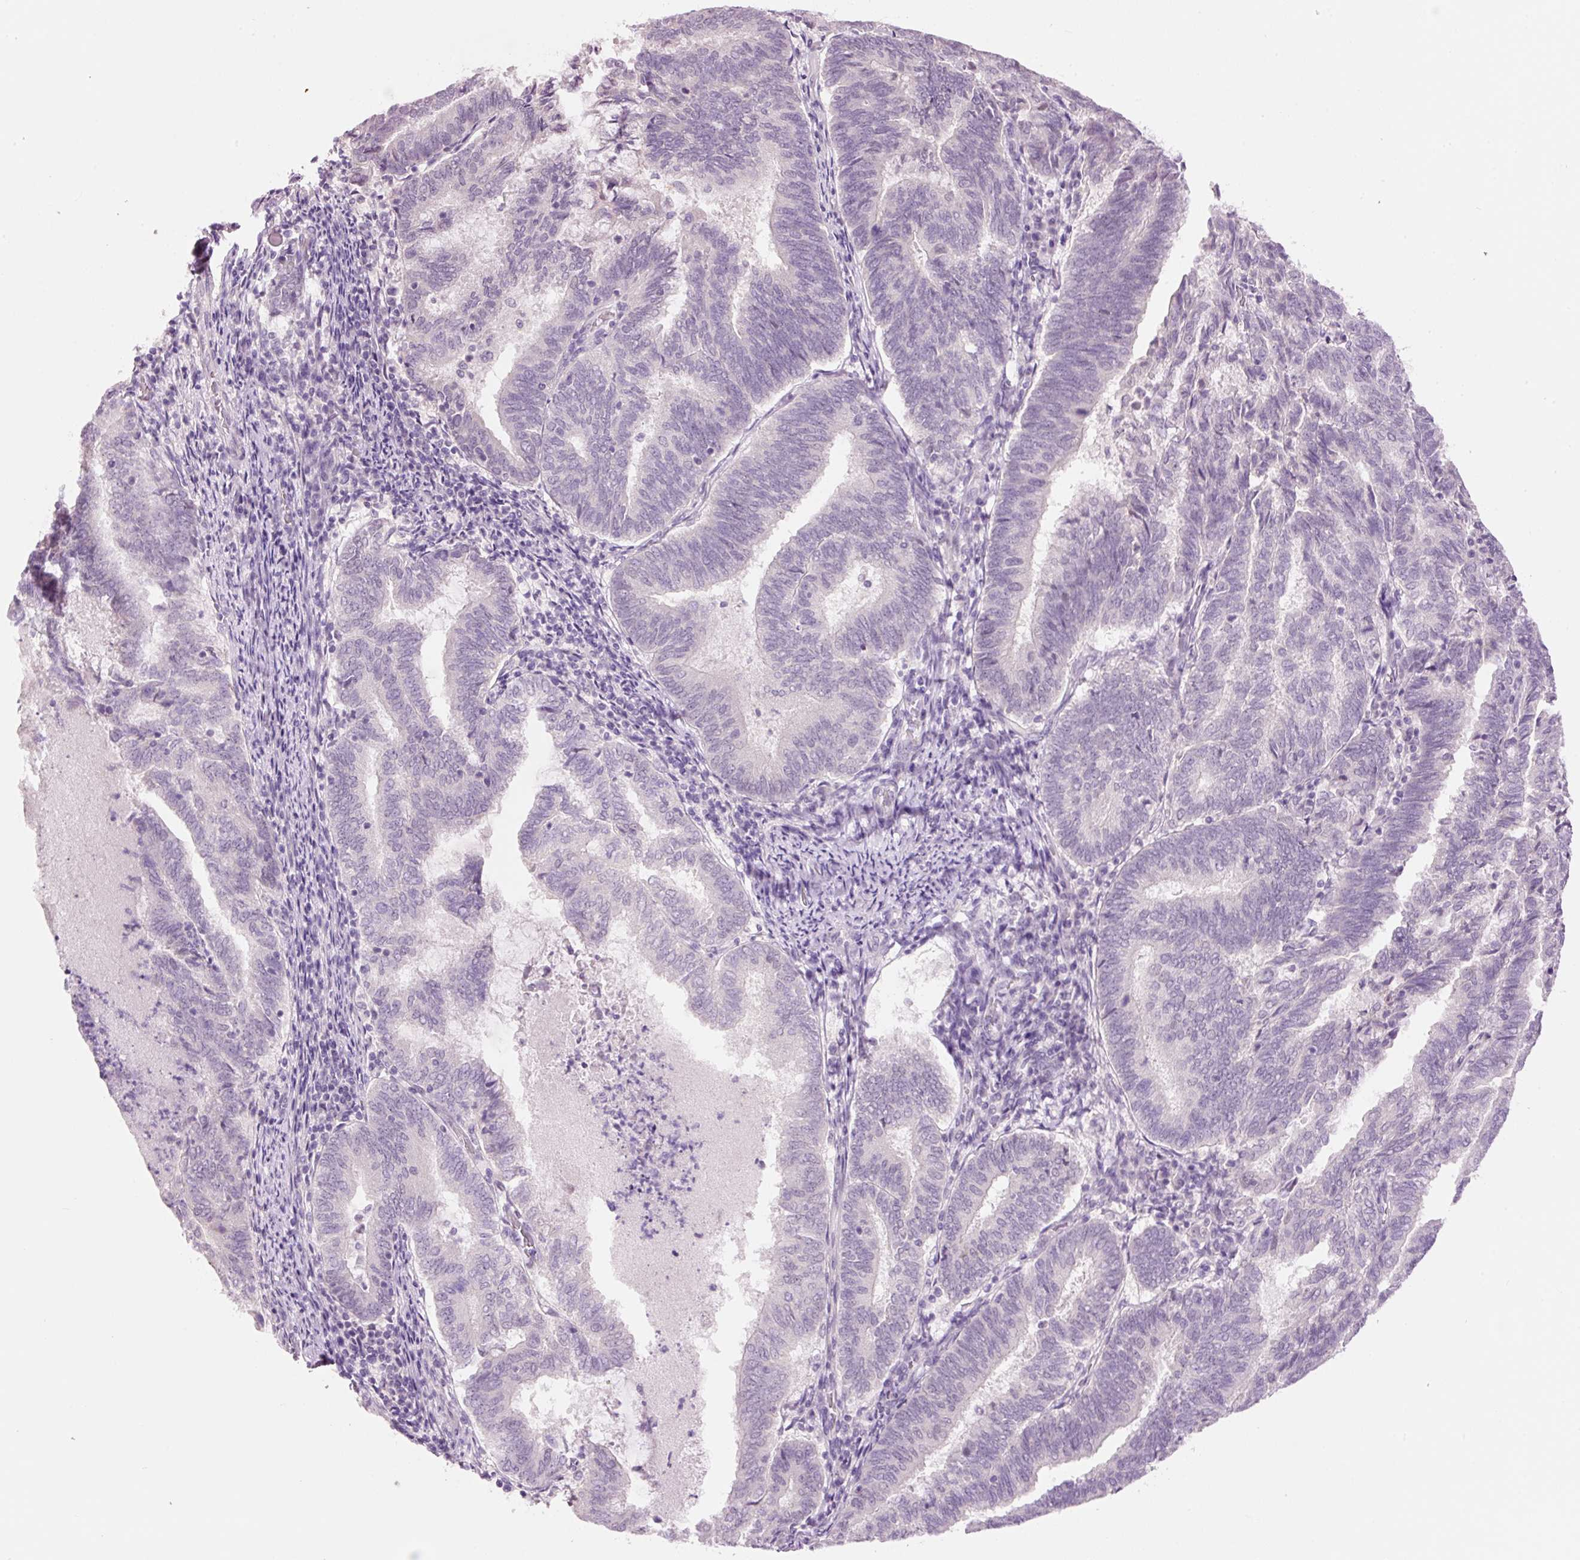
{"staining": {"intensity": "negative", "quantity": "none", "location": "none"}, "tissue": "endometrial cancer", "cell_type": "Tumor cells", "image_type": "cancer", "snomed": [{"axis": "morphology", "description": "Adenocarcinoma, NOS"}, {"axis": "topography", "description": "Endometrium"}], "caption": "DAB immunohistochemical staining of human endometrial cancer displays no significant staining in tumor cells.", "gene": "GCG", "patient": {"sex": "female", "age": 80}}